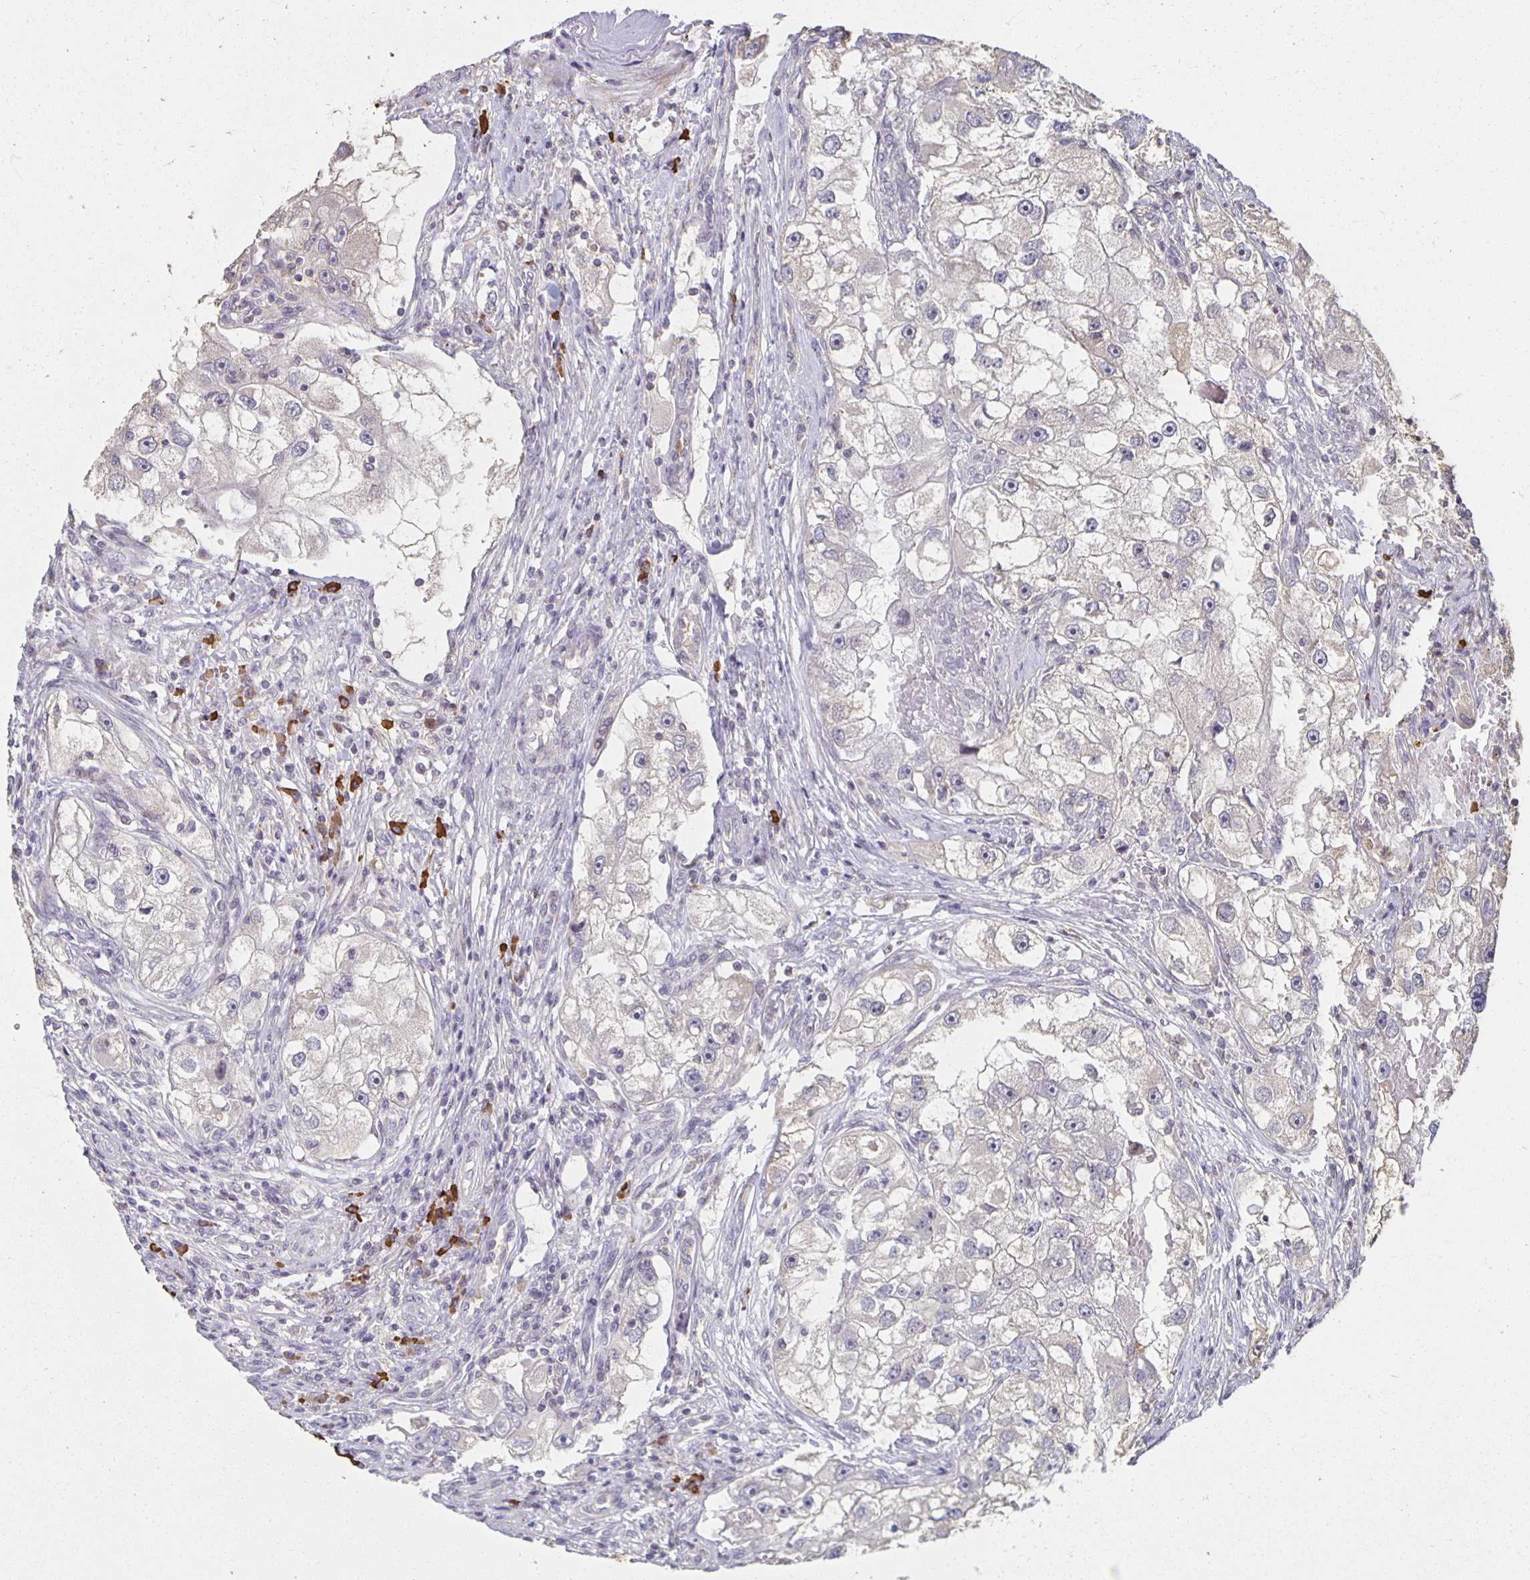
{"staining": {"intensity": "negative", "quantity": "none", "location": "none"}, "tissue": "renal cancer", "cell_type": "Tumor cells", "image_type": "cancer", "snomed": [{"axis": "morphology", "description": "Adenocarcinoma, NOS"}, {"axis": "topography", "description": "Kidney"}], "caption": "Immunohistochemistry (IHC) of renal cancer (adenocarcinoma) exhibits no positivity in tumor cells. (Brightfield microscopy of DAB (3,3'-diaminobenzidine) immunohistochemistry at high magnification).", "gene": "ZNF692", "patient": {"sex": "male", "age": 63}}